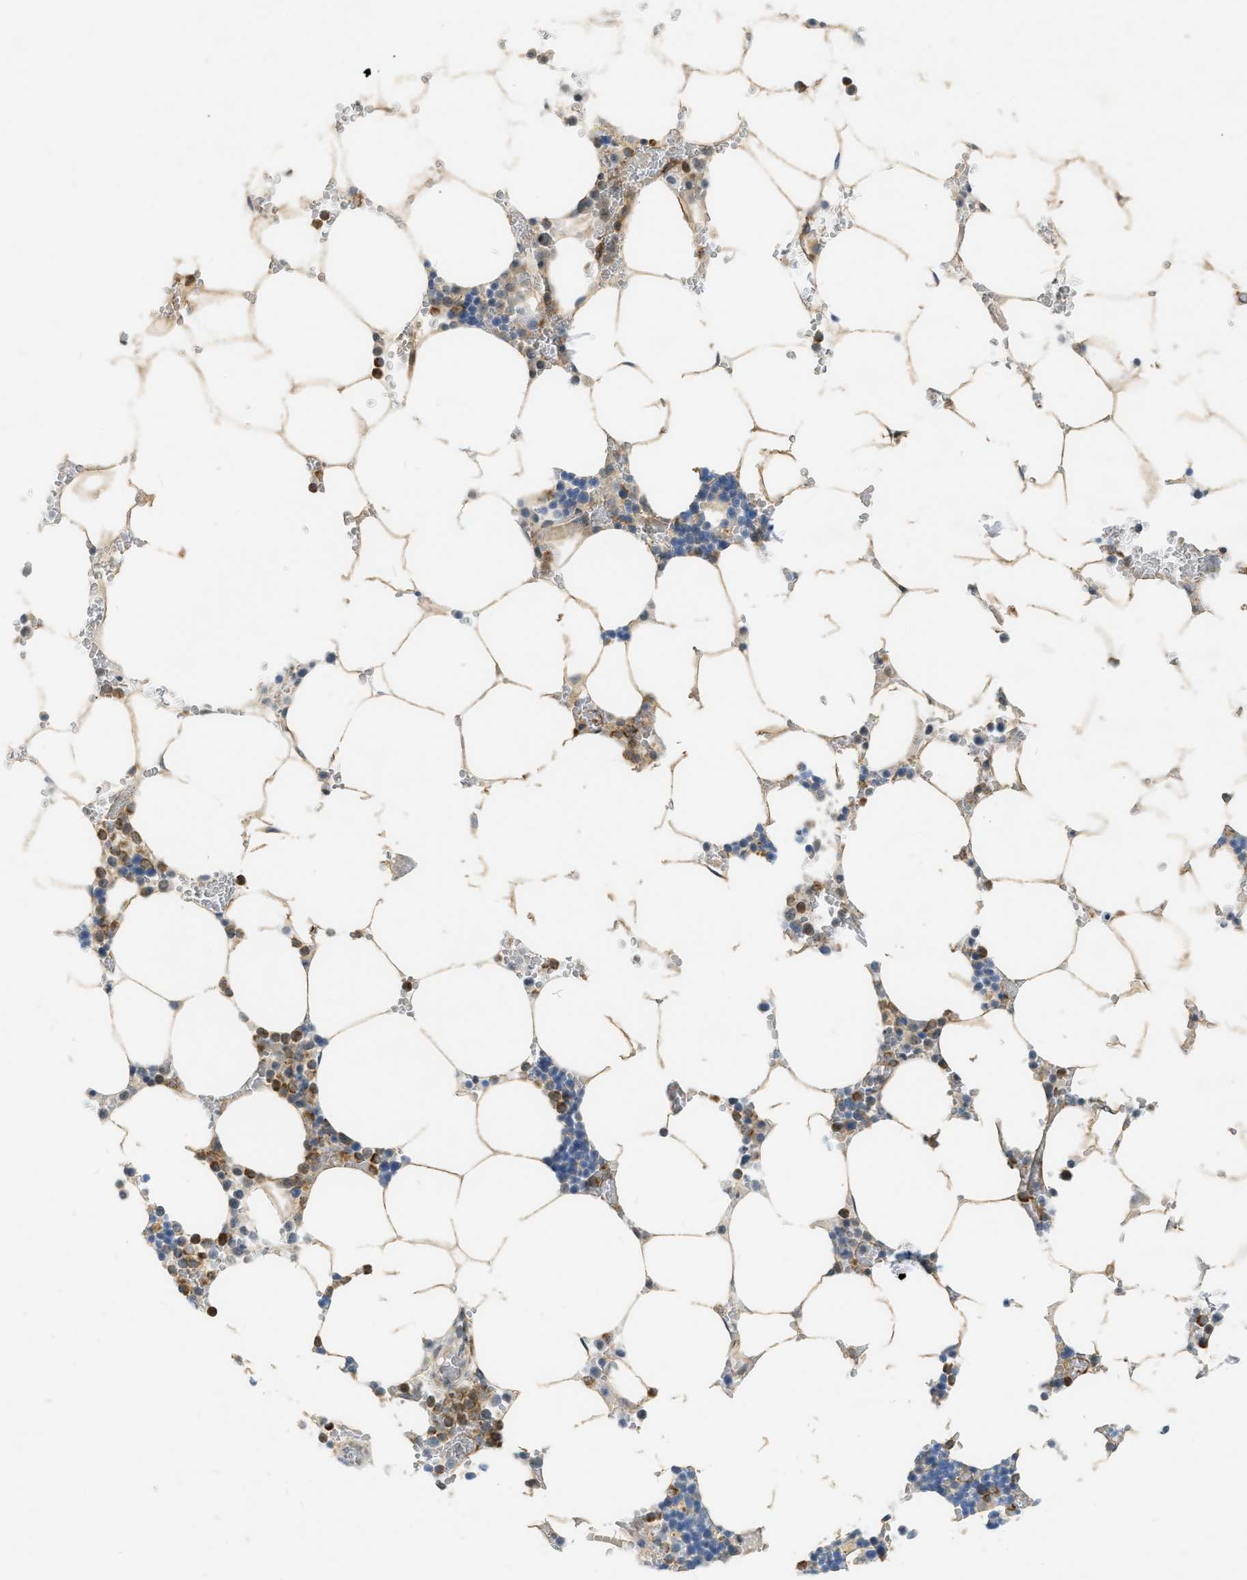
{"staining": {"intensity": "moderate", "quantity": "<25%", "location": "cytoplasmic/membranous"}, "tissue": "bone marrow", "cell_type": "Hematopoietic cells", "image_type": "normal", "snomed": [{"axis": "morphology", "description": "Normal tissue, NOS"}, {"axis": "topography", "description": "Bone marrow"}], "caption": "This histopathology image displays normal bone marrow stained with immunohistochemistry (IHC) to label a protein in brown. The cytoplasmic/membranous of hematopoietic cells show moderate positivity for the protein. Nuclei are counter-stained blue.", "gene": "ZNF408", "patient": {"sex": "male", "age": 70}}